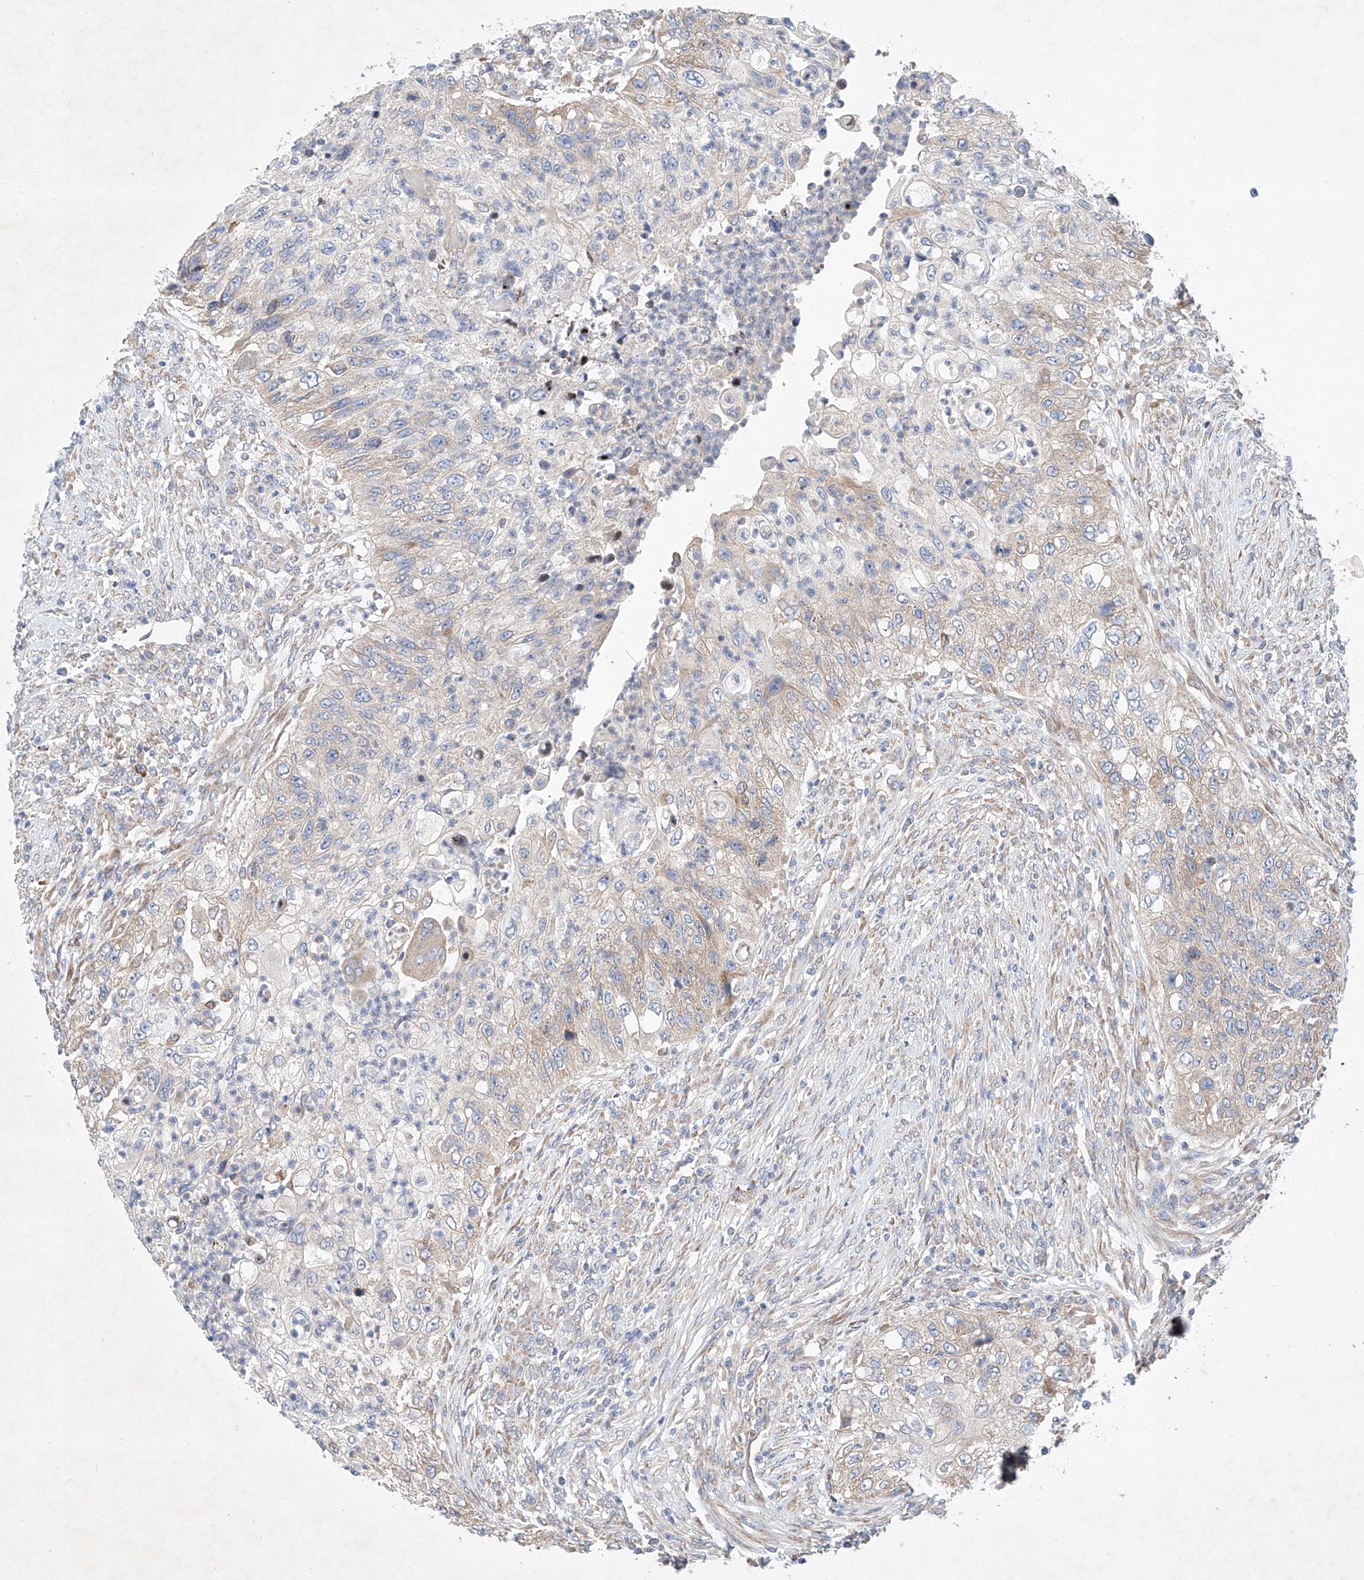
{"staining": {"intensity": "moderate", "quantity": "<25%", "location": "cytoplasmic/membranous"}, "tissue": "urothelial cancer", "cell_type": "Tumor cells", "image_type": "cancer", "snomed": [{"axis": "morphology", "description": "Urothelial carcinoma, High grade"}, {"axis": "topography", "description": "Urinary bladder"}], "caption": "Protein analysis of urothelial cancer tissue shows moderate cytoplasmic/membranous staining in about <25% of tumor cells. The staining was performed using DAB (3,3'-diaminobenzidine) to visualize the protein expression in brown, while the nuclei were stained in blue with hematoxylin (Magnification: 20x).", "gene": "FASTK", "patient": {"sex": "female", "age": 60}}